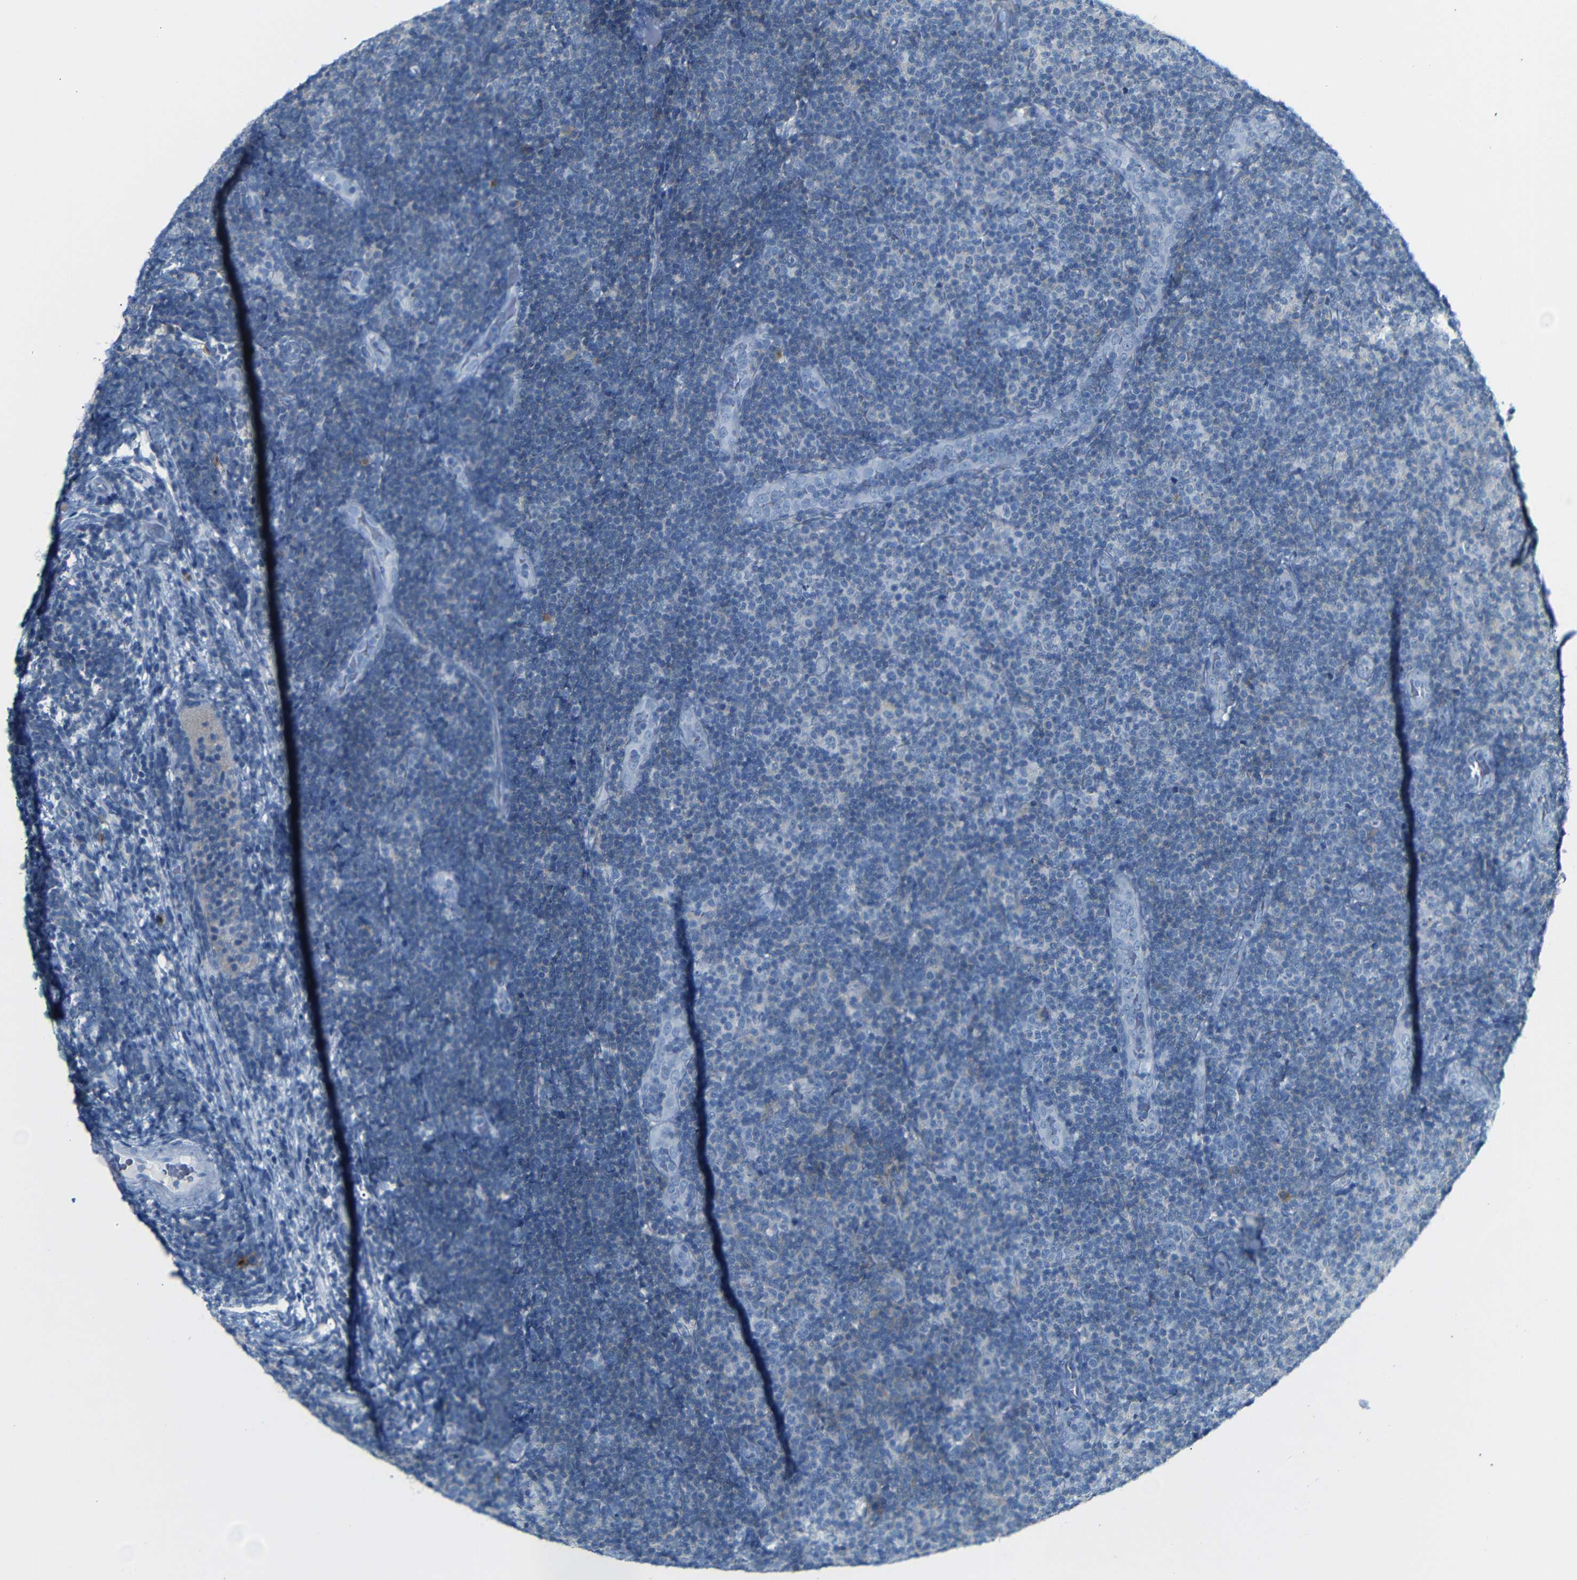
{"staining": {"intensity": "negative", "quantity": "none", "location": "none"}, "tissue": "lymphoma", "cell_type": "Tumor cells", "image_type": "cancer", "snomed": [{"axis": "morphology", "description": "Malignant lymphoma, non-Hodgkin's type, Low grade"}, {"axis": "topography", "description": "Lymph node"}], "caption": "Immunohistochemistry micrograph of neoplastic tissue: lymphoma stained with DAB (3,3'-diaminobenzidine) reveals no significant protein staining in tumor cells.", "gene": "FCRL1", "patient": {"sex": "male", "age": 83}}